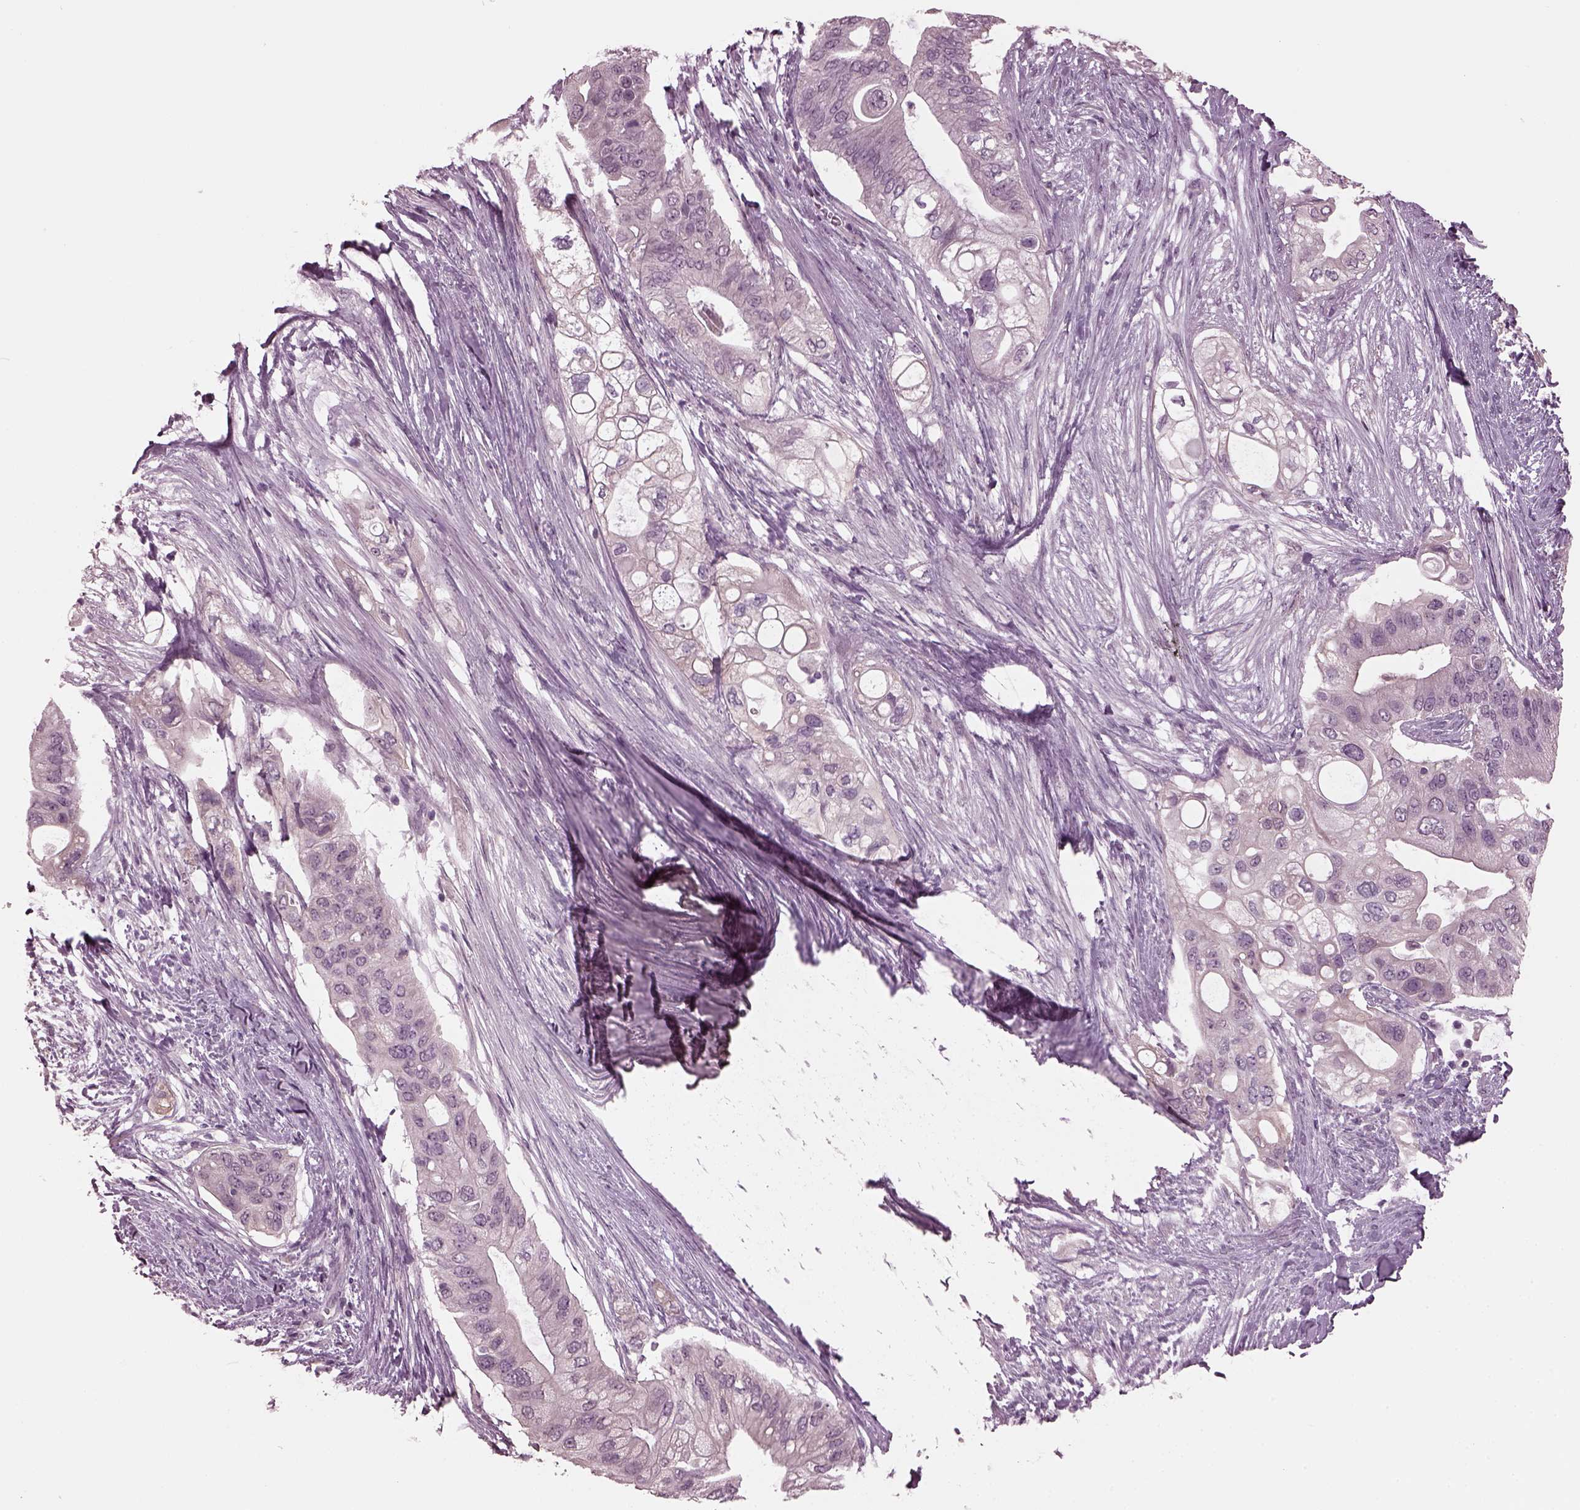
{"staining": {"intensity": "negative", "quantity": "none", "location": "none"}, "tissue": "pancreatic cancer", "cell_type": "Tumor cells", "image_type": "cancer", "snomed": [{"axis": "morphology", "description": "Adenocarcinoma, NOS"}, {"axis": "topography", "description": "Pancreas"}], "caption": "This histopathology image is of pancreatic adenocarcinoma stained with immunohistochemistry to label a protein in brown with the nuclei are counter-stained blue. There is no staining in tumor cells.", "gene": "CLCN4", "patient": {"sex": "female", "age": 72}}